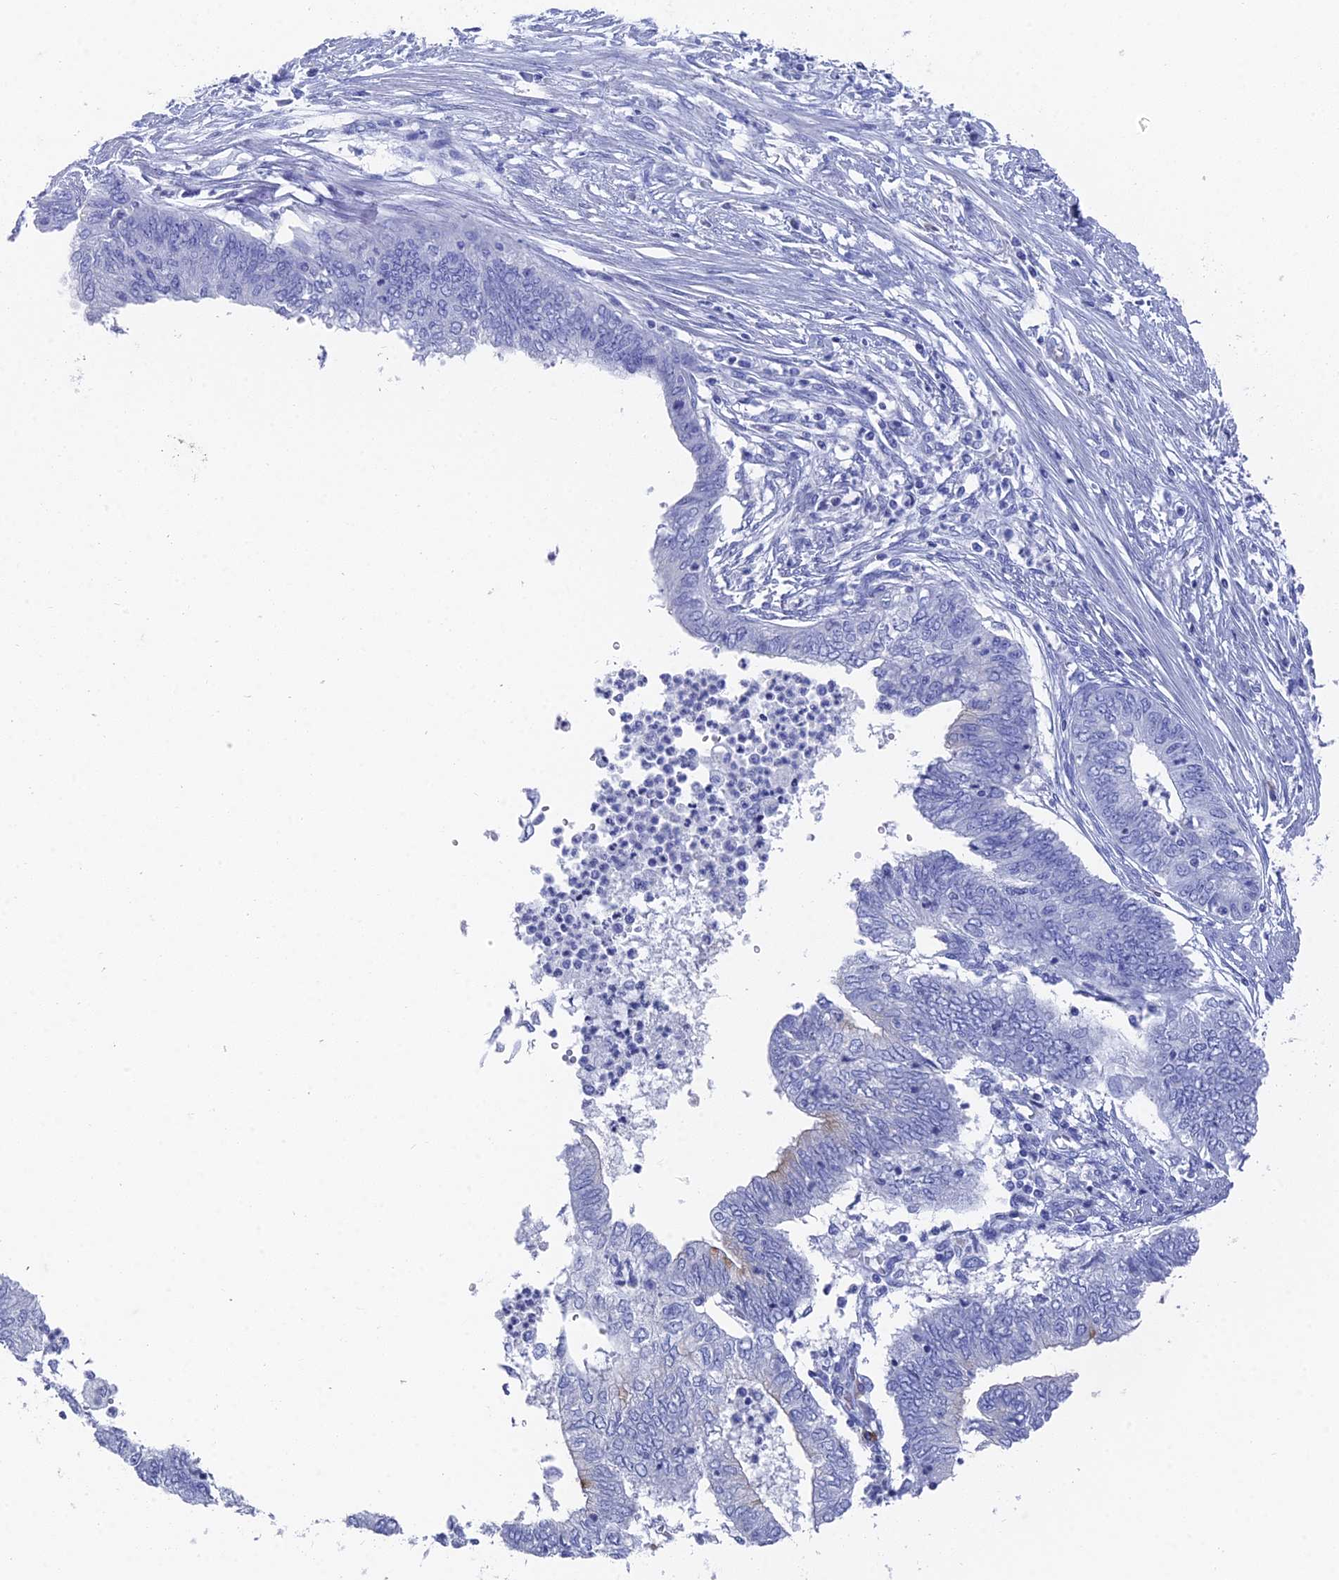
{"staining": {"intensity": "negative", "quantity": "none", "location": "none"}, "tissue": "endometrial cancer", "cell_type": "Tumor cells", "image_type": "cancer", "snomed": [{"axis": "morphology", "description": "Adenocarcinoma, NOS"}, {"axis": "topography", "description": "Endometrium"}], "caption": "DAB (3,3'-diaminobenzidine) immunohistochemical staining of human endometrial cancer (adenocarcinoma) shows no significant staining in tumor cells. The staining is performed using DAB (3,3'-diaminobenzidine) brown chromogen with nuclei counter-stained in using hematoxylin.", "gene": "ENPP3", "patient": {"sex": "female", "age": 68}}